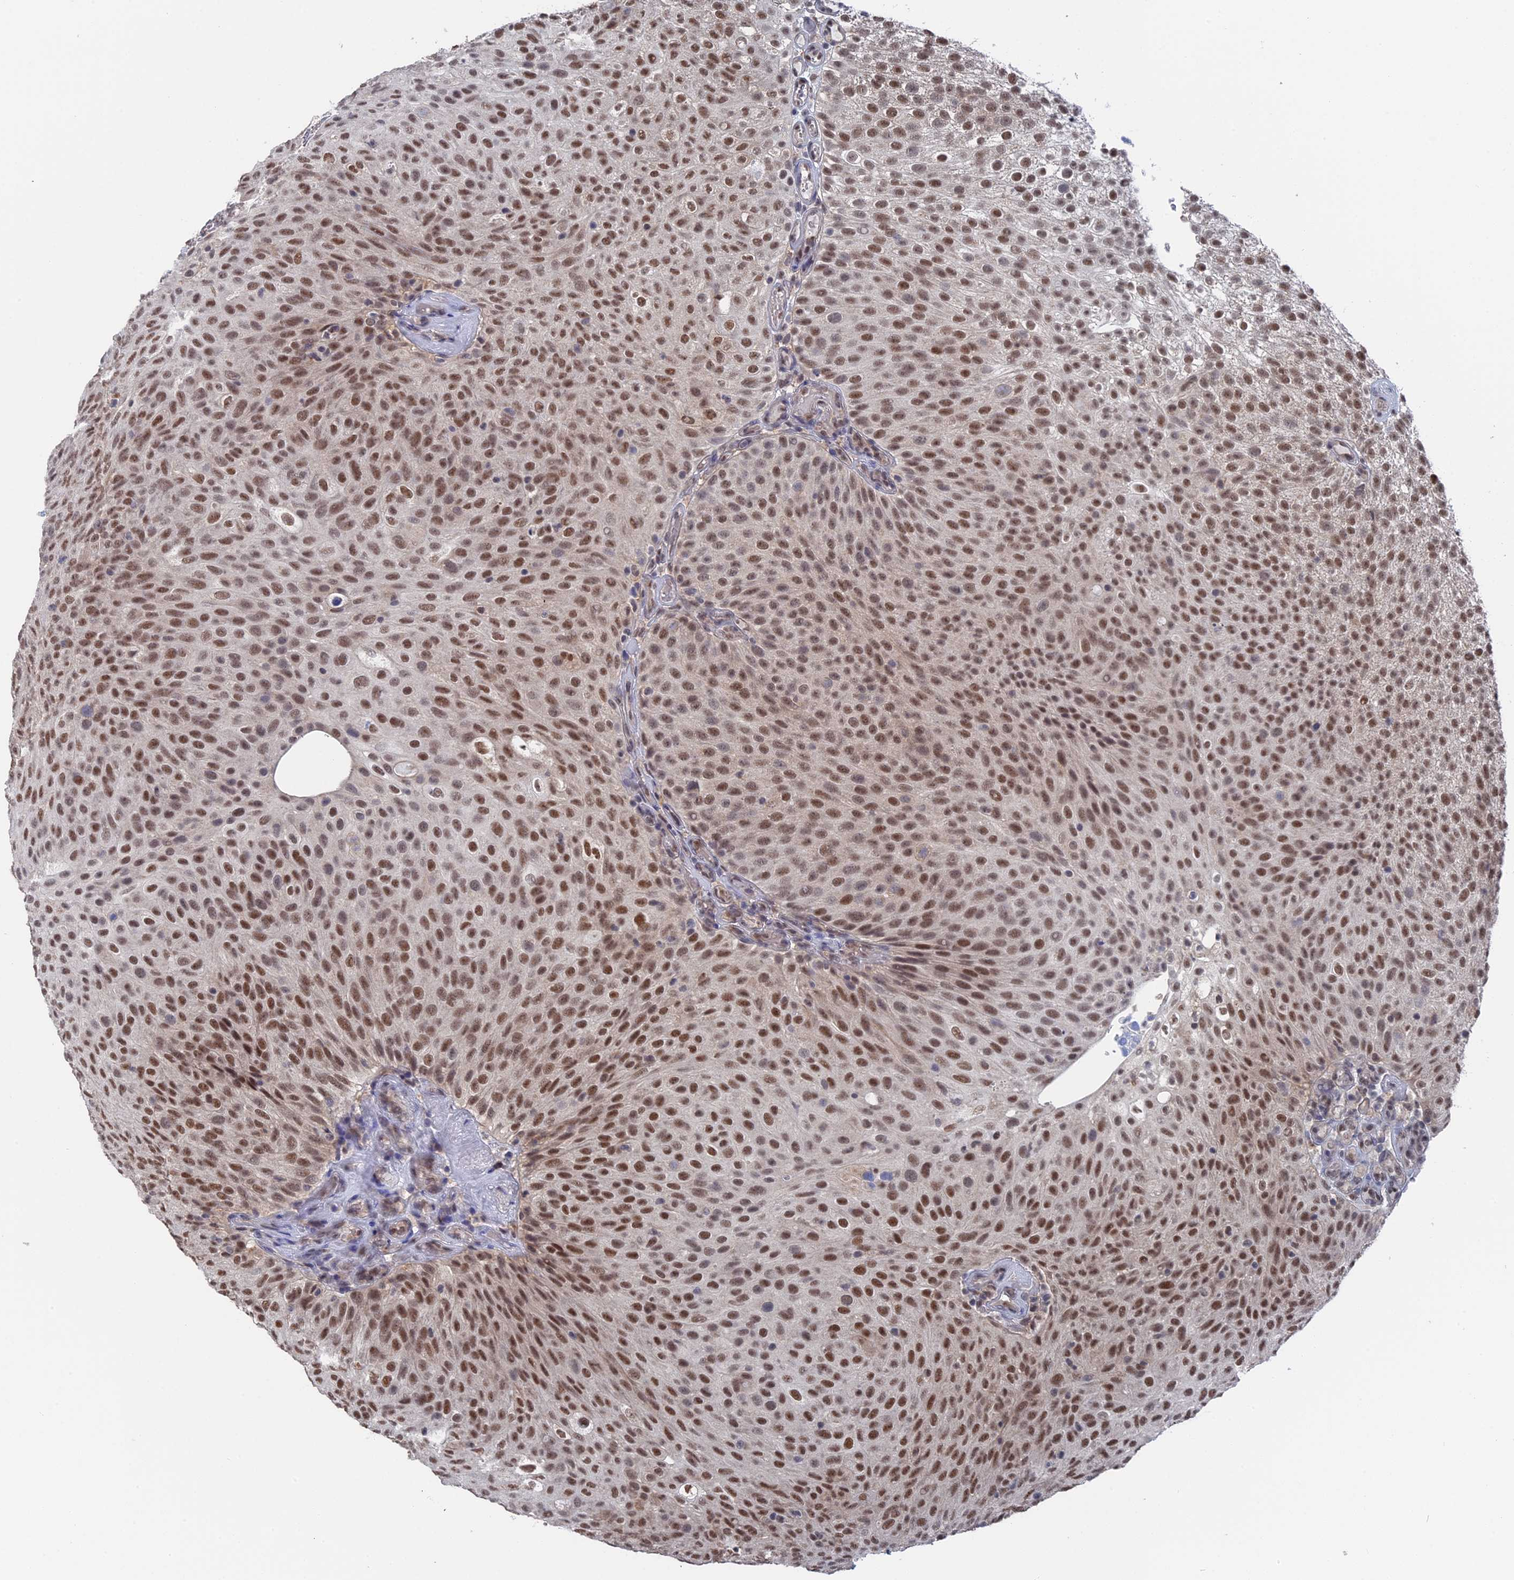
{"staining": {"intensity": "moderate", "quantity": ">75%", "location": "nuclear"}, "tissue": "urothelial cancer", "cell_type": "Tumor cells", "image_type": "cancer", "snomed": [{"axis": "morphology", "description": "Urothelial carcinoma, Low grade"}, {"axis": "topography", "description": "Urinary bladder"}], "caption": "This micrograph reveals immunohistochemistry (IHC) staining of human urothelial cancer, with medium moderate nuclear staining in approximately >75% of tumor cells.", "gene": "TSSC4", "patient": {"sex": "male", "age": 78}}